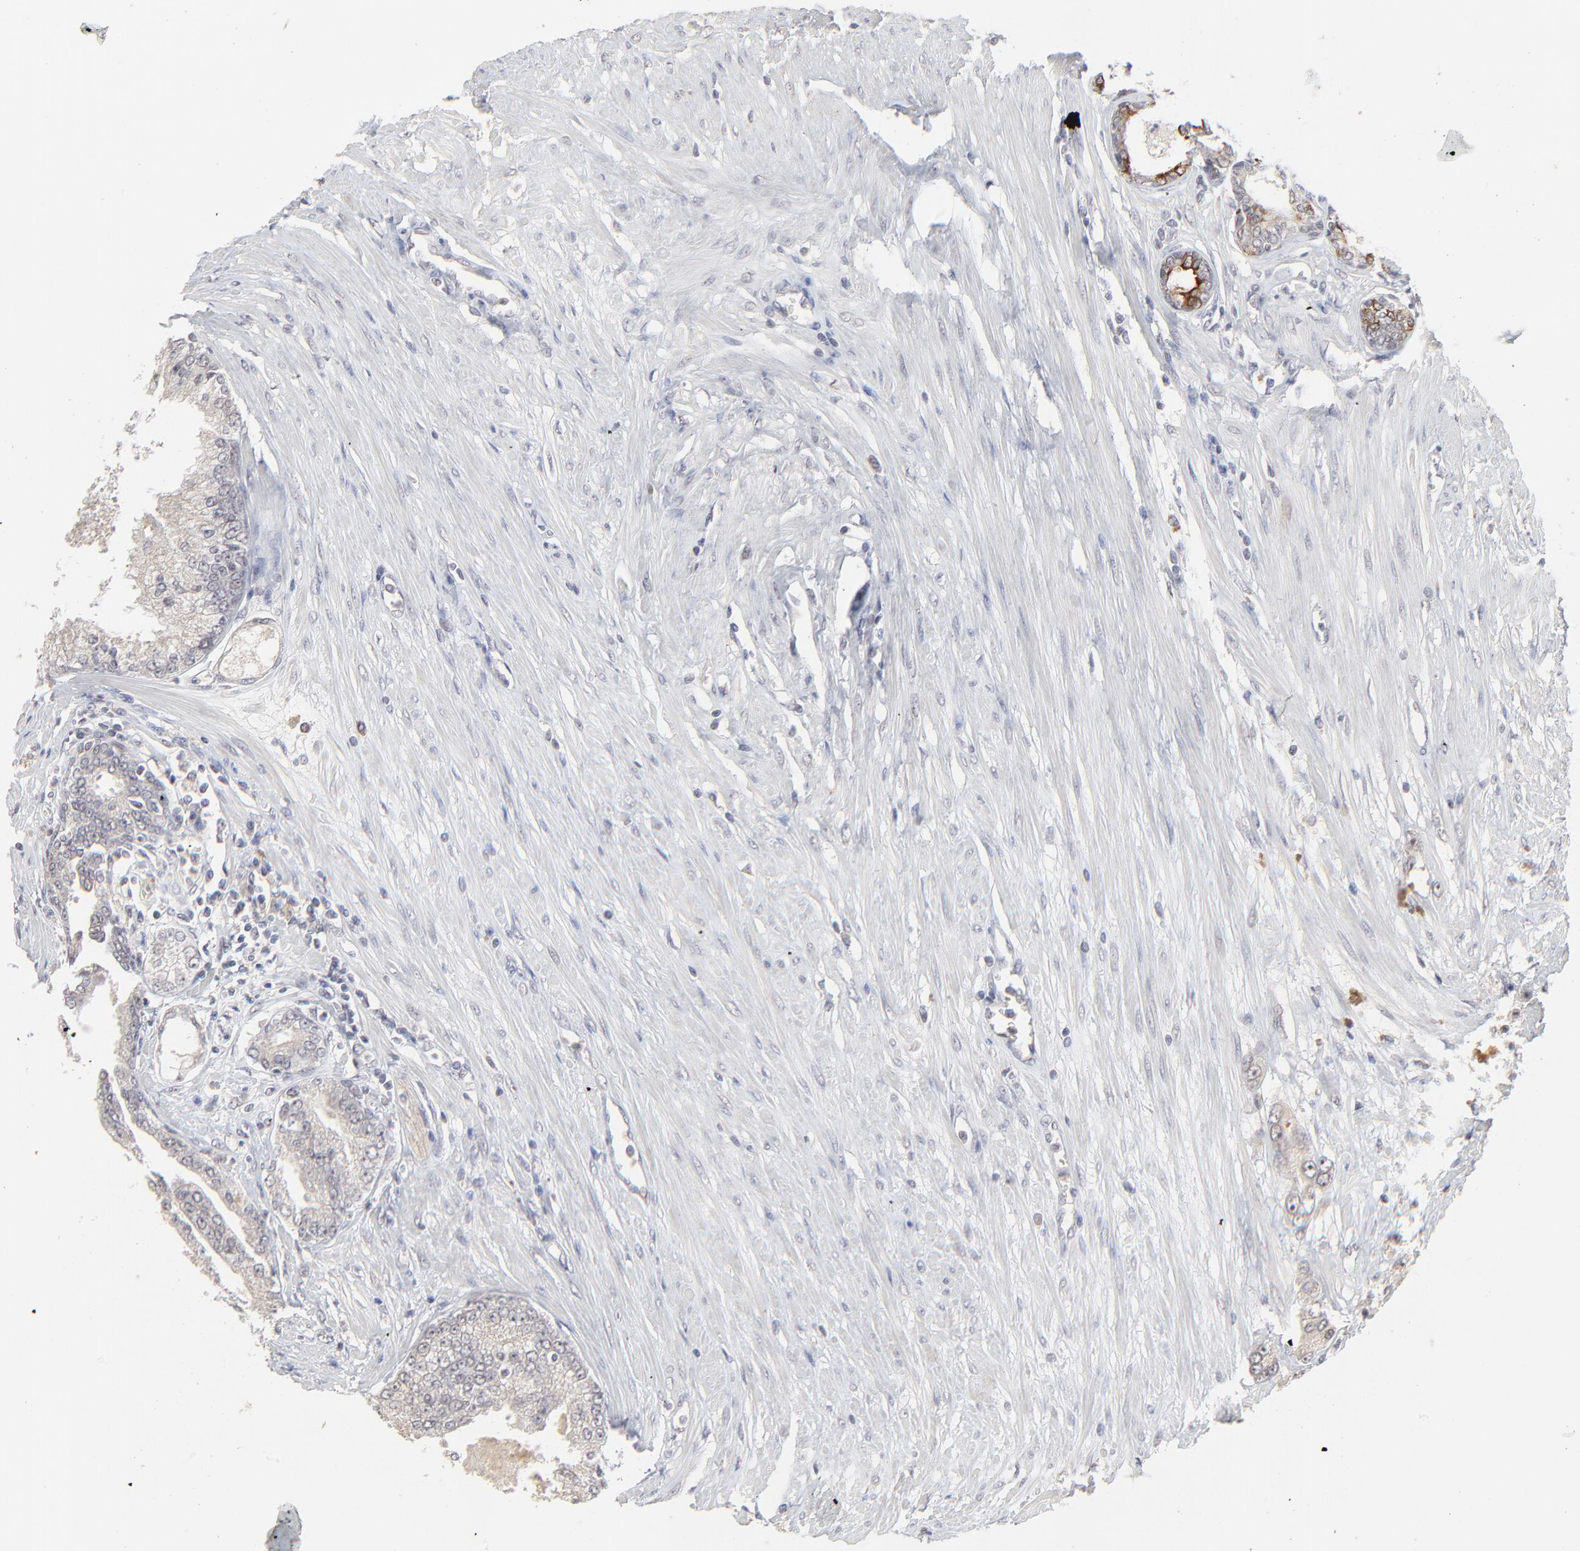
{"staining": {"intensity": "weak", "quantity": ">75%", "location": "cytoplasmic/membranous"}, "tissue": "prostate cancer", "cell_type": "Tumor cells", "image_type": "cancer", "snomed": [{"axis": "morphology", "description": "Adenocarcinoma, Medium grade"}, {"axis": "topography", "description": "Prostate"}], "caption": "High-magnification brightfield microscopy of prostate cancer (adenocarcinoma (medium-grade)) stained with DAB (3,3'-diaminobenzidine) (brown) and counterstained with hematoxylin (blue). tumor cells exhibit weak cytoplasmic/membranous staining is appreciated in about>75% of cells.", "gene": "FAM199X", "patient": {"sex": "male", "age": 72}}